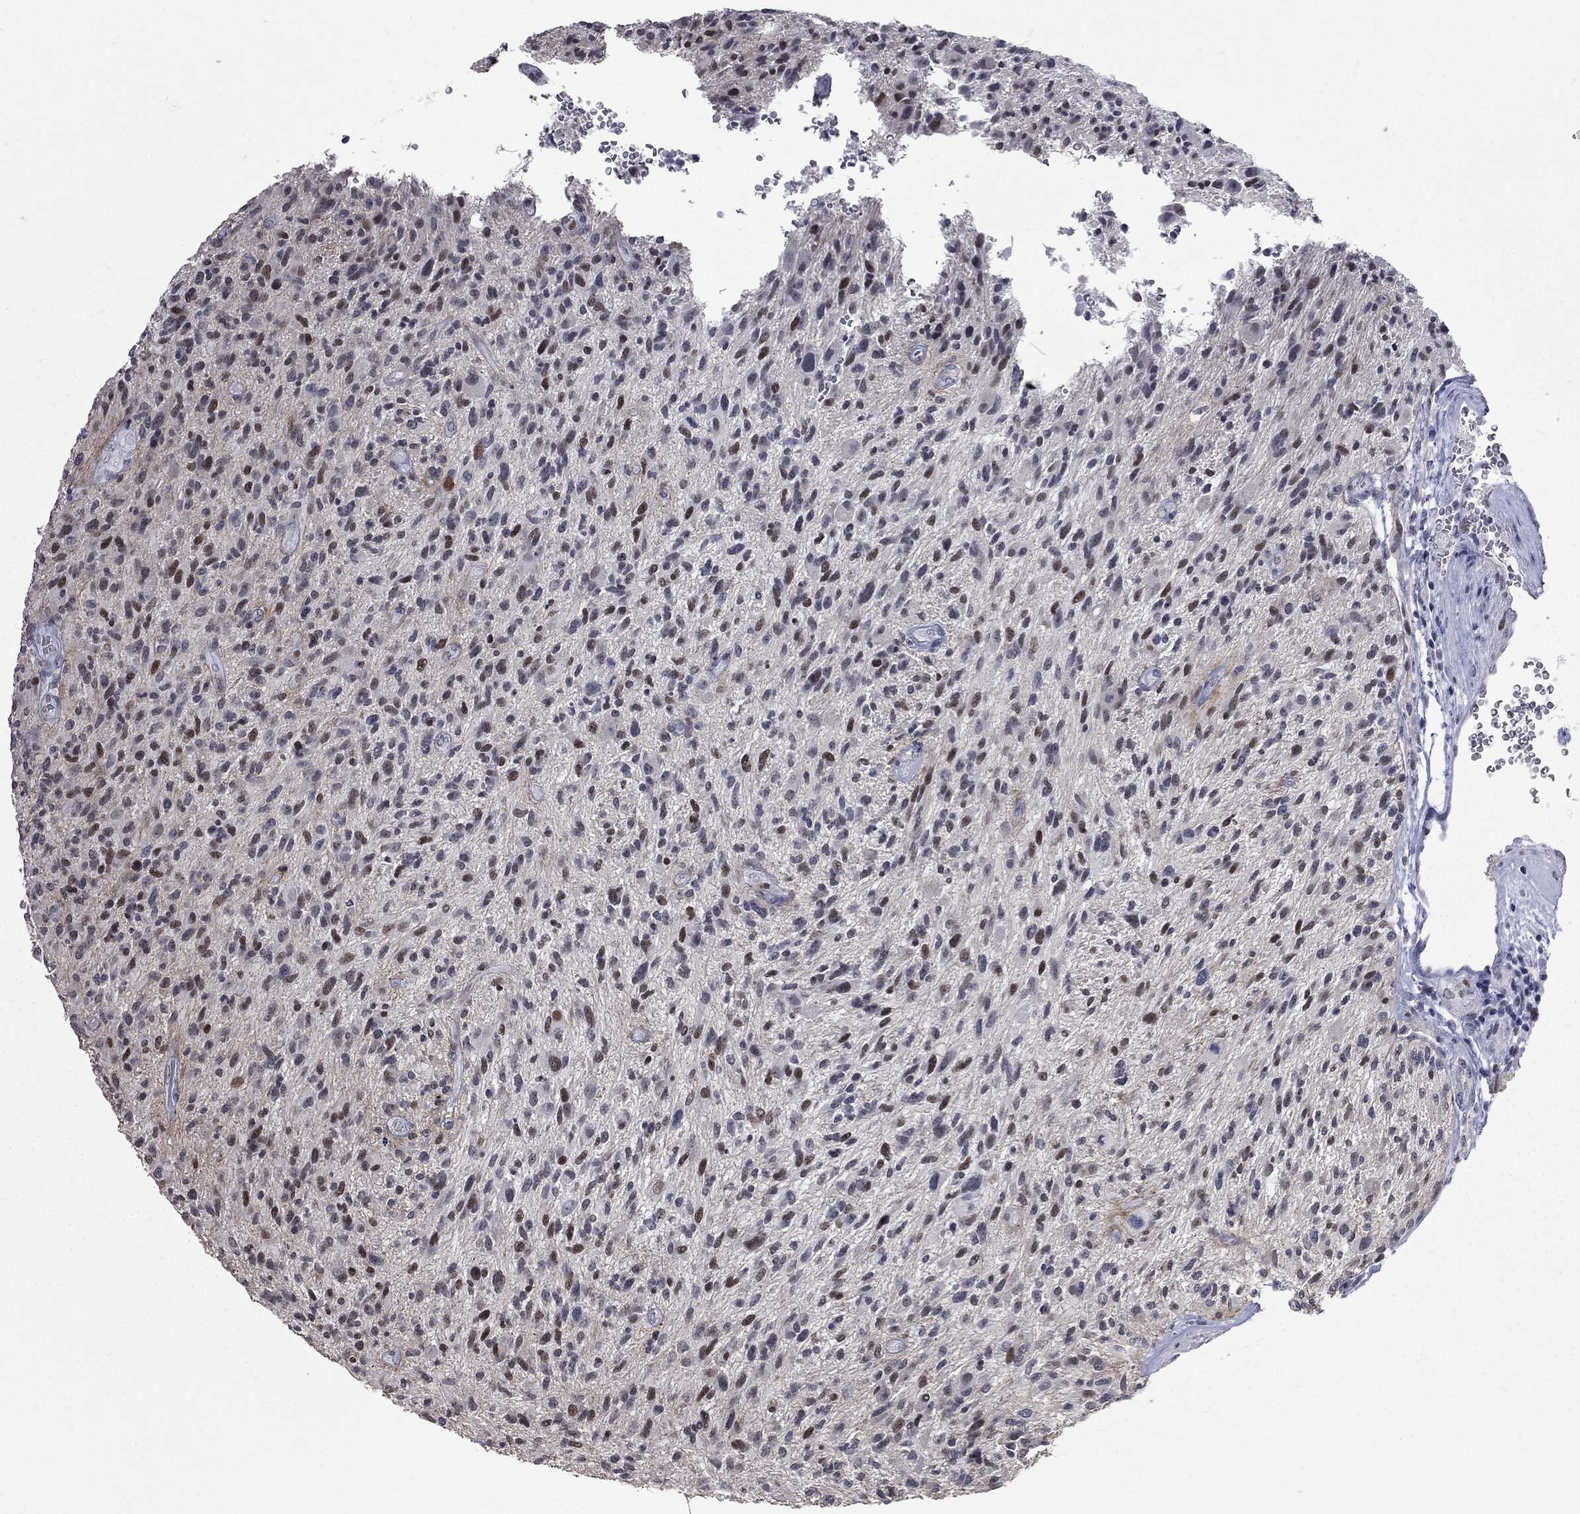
{"staining": {"intensity": "moderate", "quantity": "25%-75%", "location": "nuclear"}, "tissue": "glioma", "cell_type": "Tumor cells", "image_type": "cancer", "snomed": [{"axis": "morphology", "description": "Glioma, malignant, High grade"}, {"axis": "topography", "description": "Brain"}], "caption": "An immunohistochemistry (IHC) image of neoplastic tissue is shown. Protein staining in brown labels moderate nuclear positivity in glioma within tumor cells. The staining is performed using DAB brown chromogen to label protein expression. The nuclei are counter-stained blue using hematoxylin.", "gene": "ZNF154", "patient": {"sex": "male", "age": 47}}